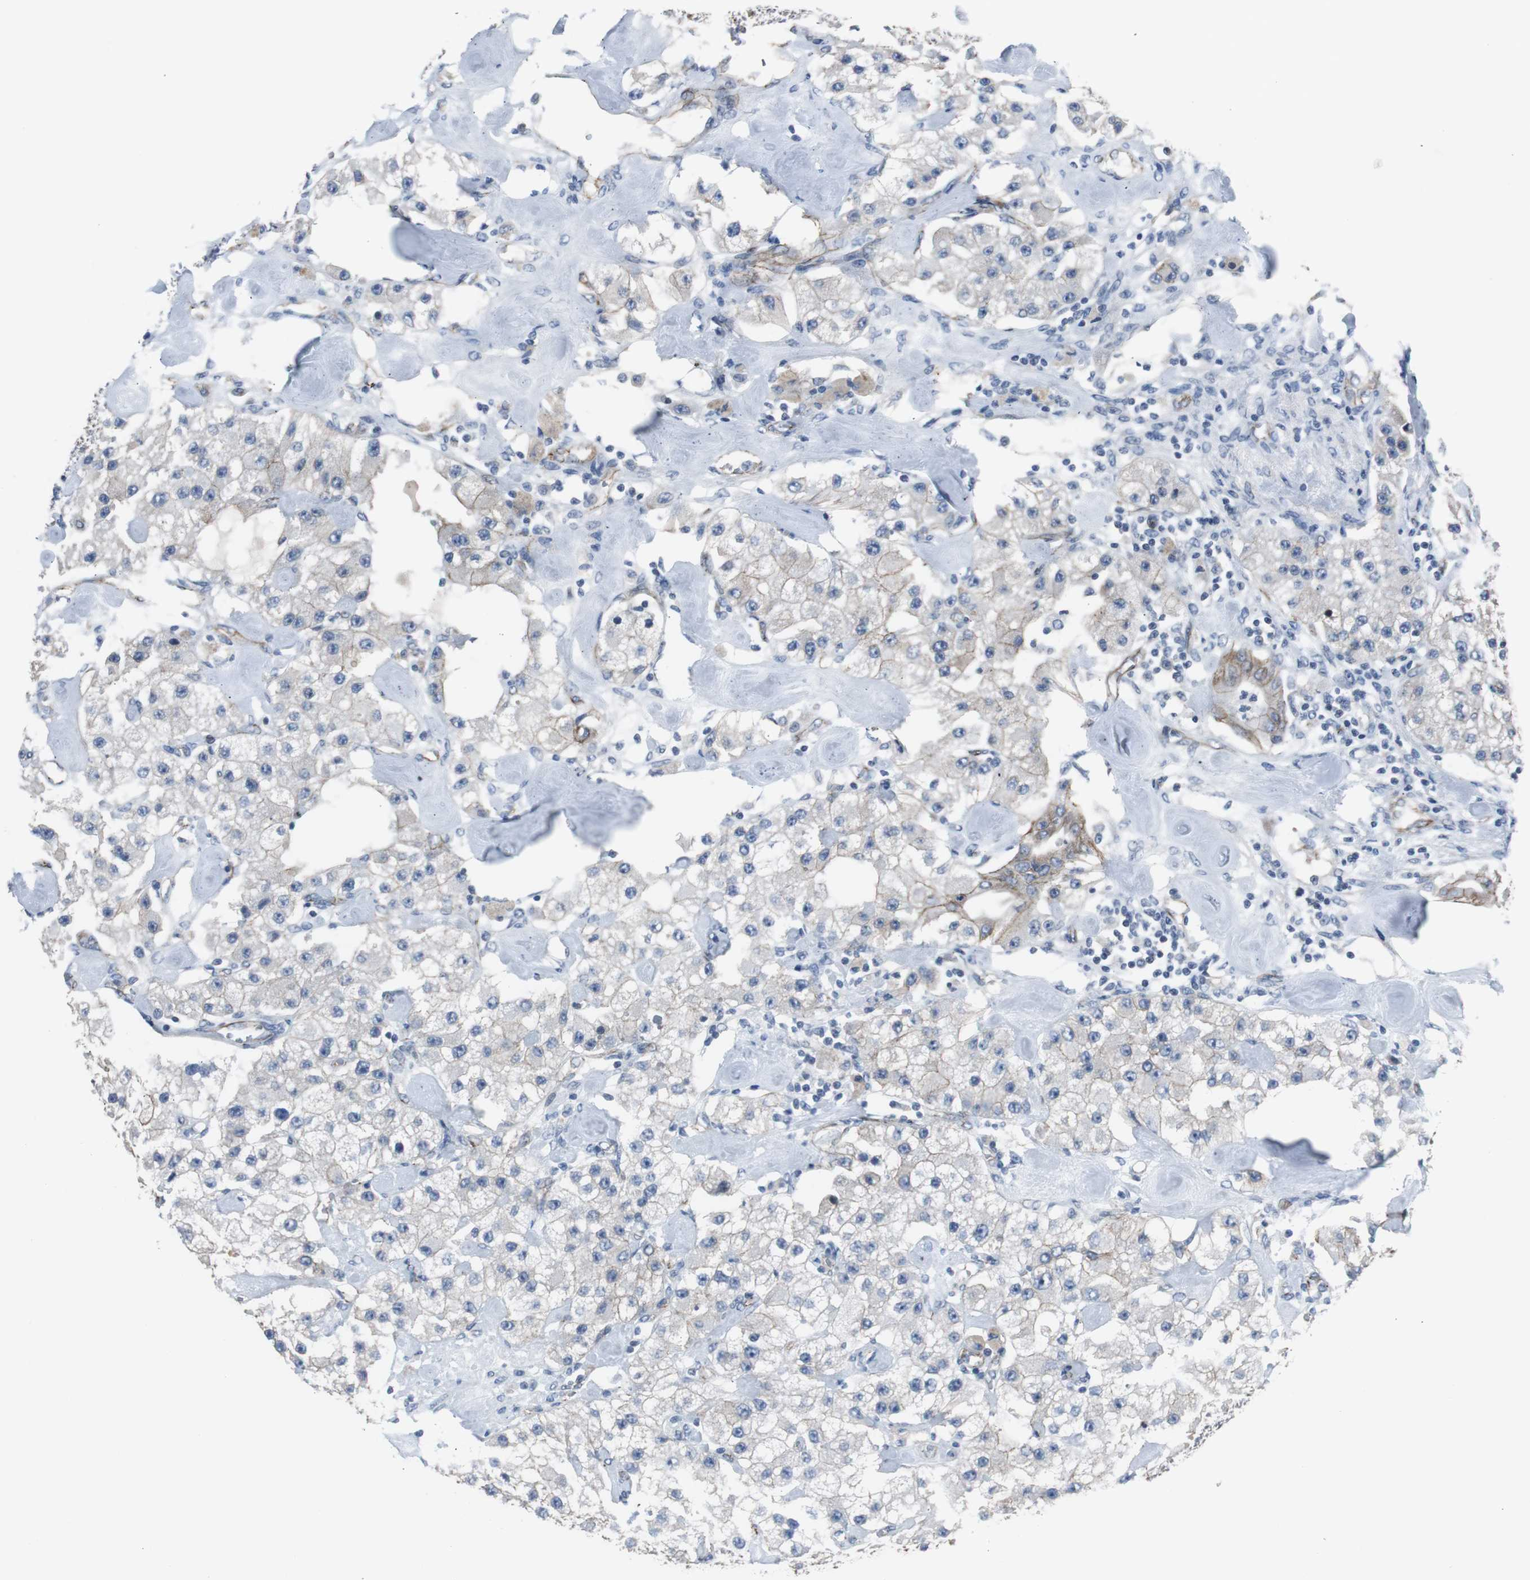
{"staining": {"intensity": "weak", "quantity": "<25%", "location": "cytoplasmic/membranous"}, "tissue": "carcinoid", "cell_type": "Tumor cells", "image_type": "cancer", "snomed": [{"axis": "morphology", "description": "Carcinoid, malignant, NOS"}, {"axis": "topography", "description": "Pancreas"}], "caption": "Tumor cells are negative for brown protein staining in carcinoid. The staining was performed using DAB to visualize the protein expression in brown, while the nuclei were stained in blue with hematoxylin (Magnification: 20x).", "gene": "STXBP4", "patient": {"sex": "male", "age": 41}}